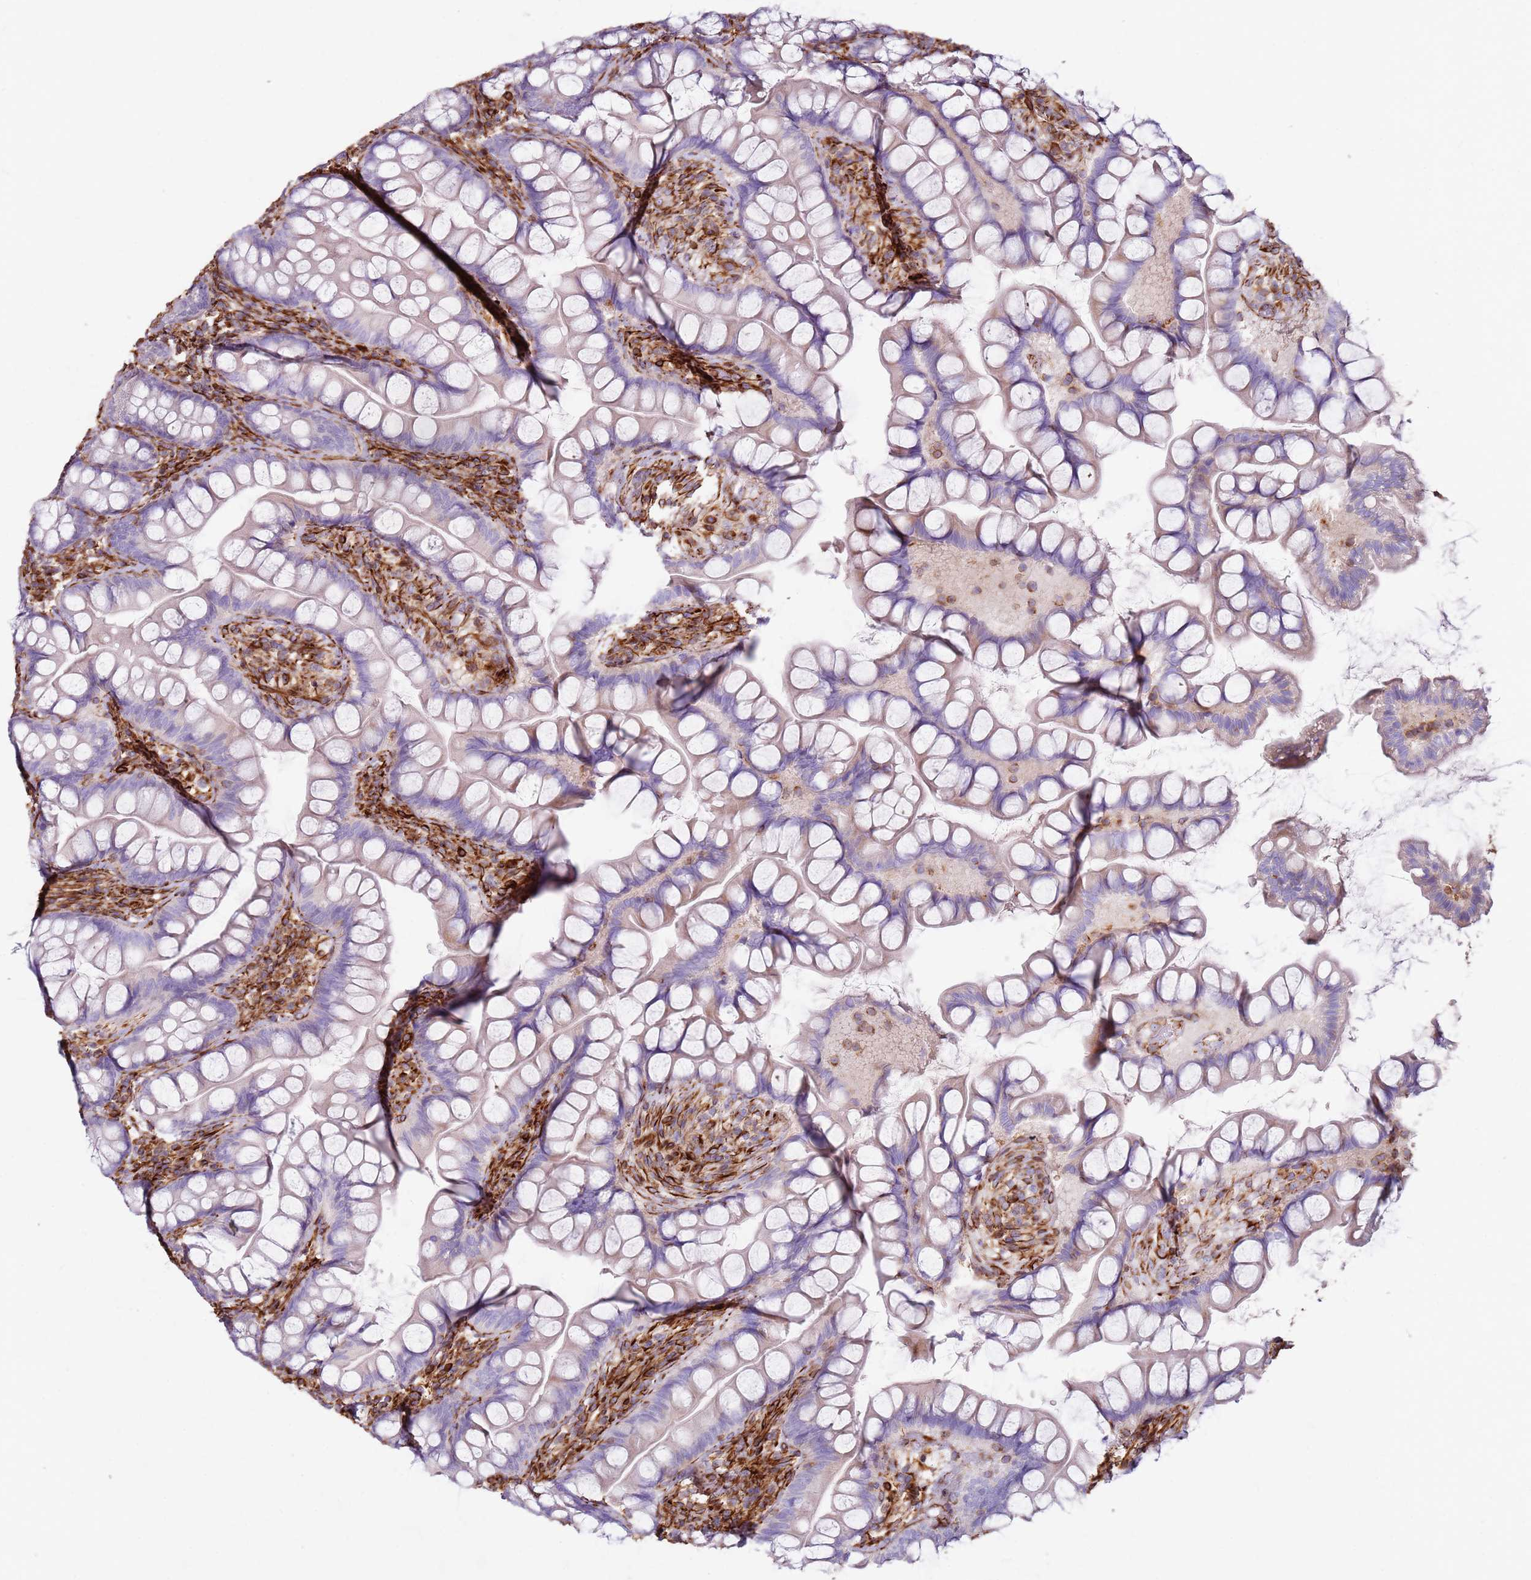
{"staining": {"intensity": "negative", "quantity": "none", "location": "none"}, "tissue": "small intestine", "cell_type": "Glandular cells", "image_type": "normal", "snomed": [{"axis": "morphology", "description": "Normal tissue, NOS"}, {"axis": "topography", "description": "Small intestine"}], "caption": "High magnification brightfield microscopy of normal small intestine stained with DAB (brown) and counterstained with hematoxylin (blue): glandular cells show no significant staining. (DAB immunohistochemistry (IHC) with hematoxylin counter stain).", "gene": "MRGPRE", "patient": {"sex": "male", "age": 70}}